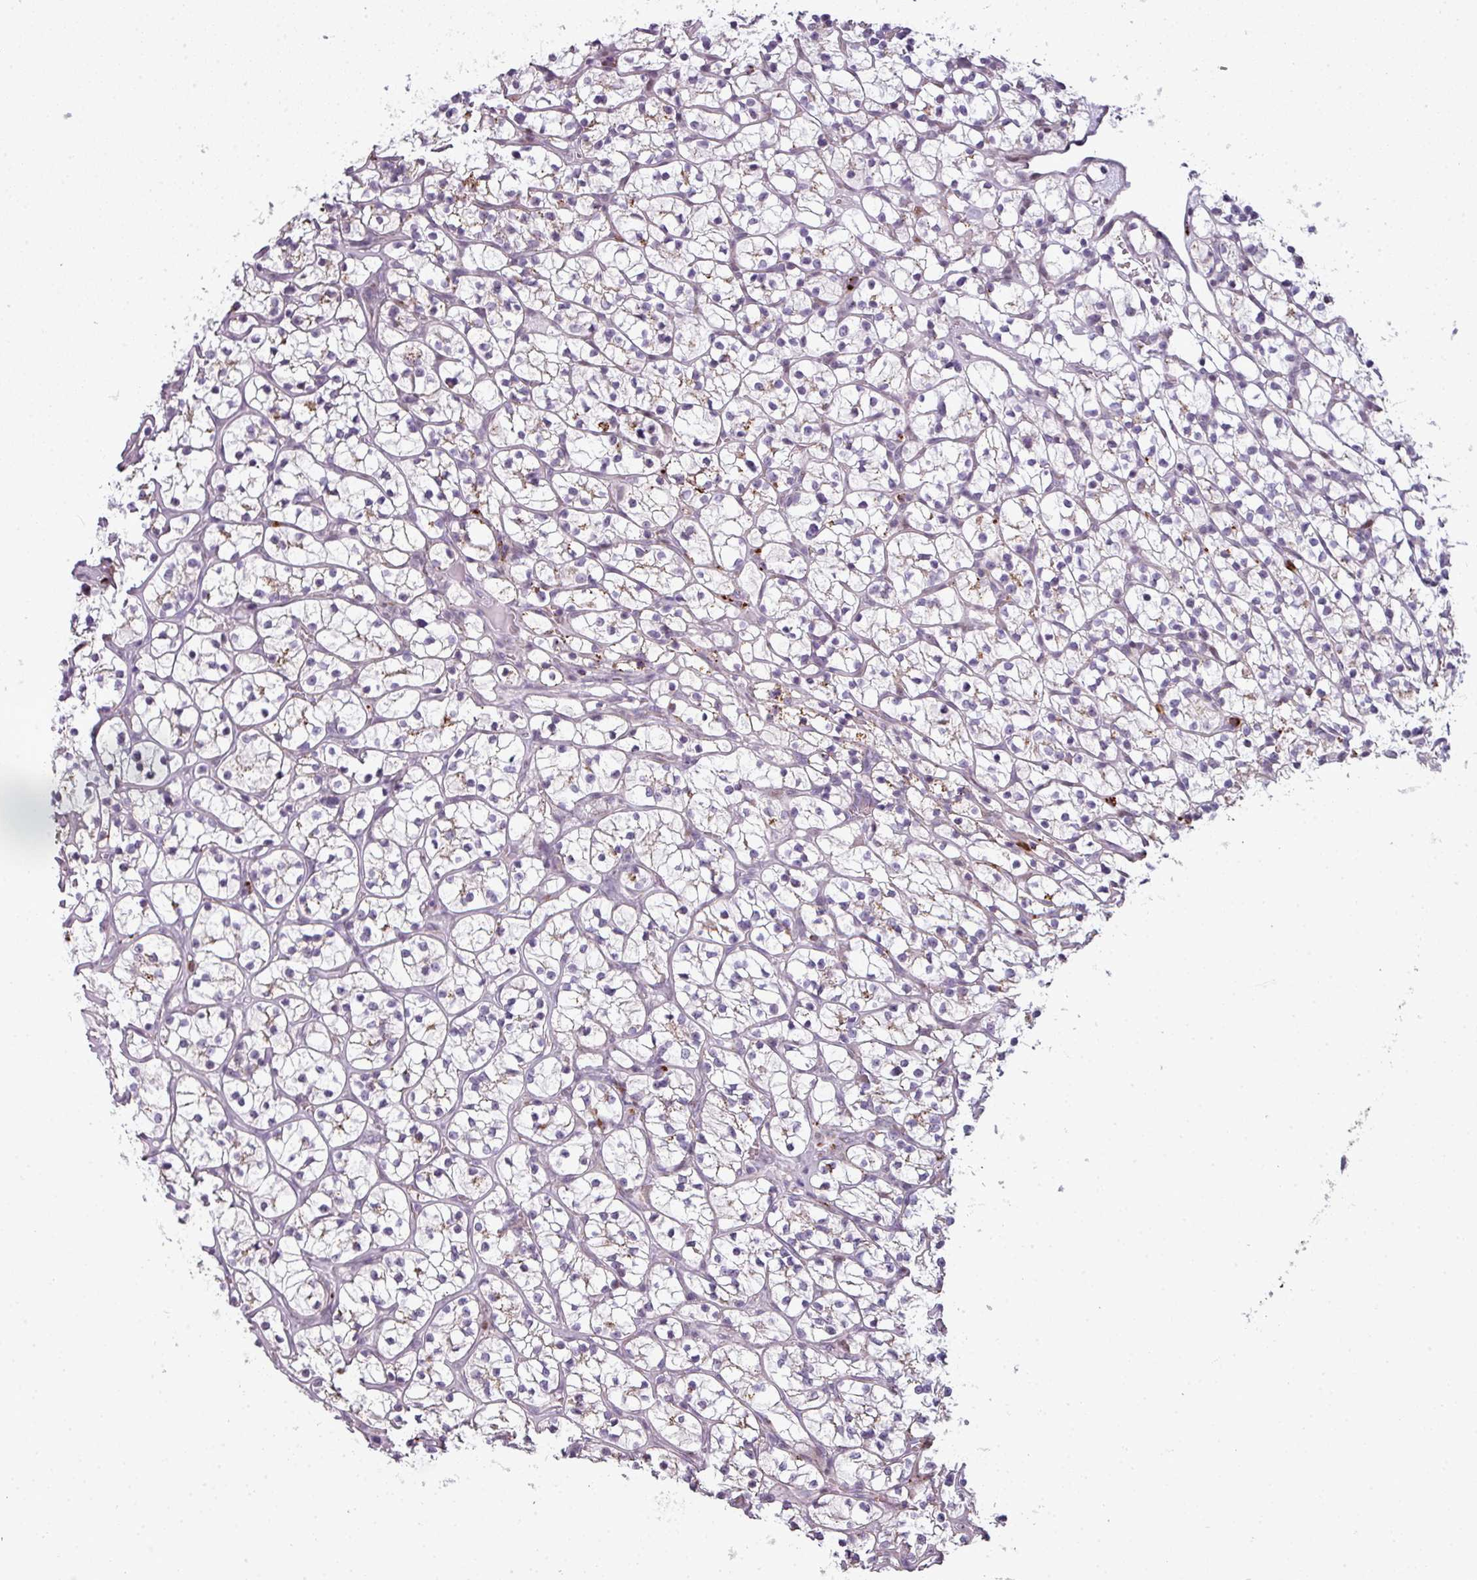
{"staining": {"intensity": "negative", "quantity": "none", "location": "none"}, "tissue": "renal cancer", "cell_type": "Tumor cells", "image_type": "cancer", "snomed": [{"axis": "morphology", "description": "Adenocarcinoma, NOS"}, {"axis": "topography", "description": "Kidney"}], "caption": "IHC histopathology image of human renal adenocarcinoma stained for a protein (brown), which displays no positivity in tumor cells. The staining is performed using DAB brown chromogen with nuclei counter-stained in using hematoxylin.", "gene": "TMEFF1", "patient": {"sex": "female", "age": 64}}